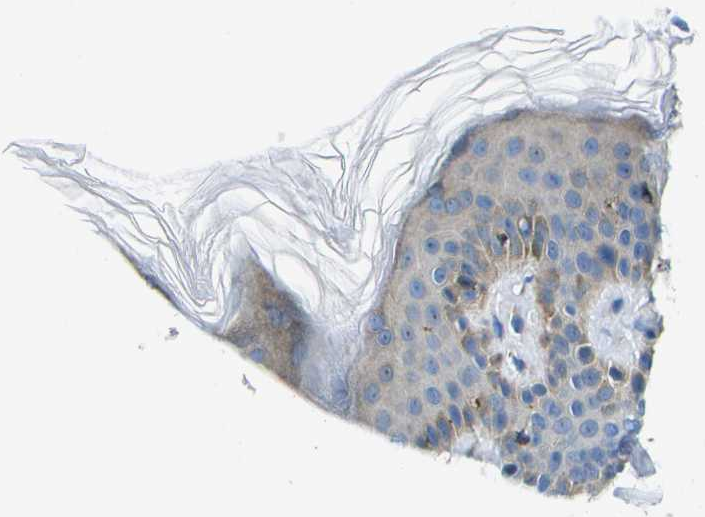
{"staining": {"intensity": "weak", "quantity": "25%-75%", "location": "cytoplasmic/membranous"}, "tissue": "skin", "cell_type": "Keratinocytes", "image_type": "normal", "snomed": [{"axis": "morphology", "description": "Normal tissue, NOS"}, {"axis": "topography", "description": "Skin"}], "caption": "Weak cytoplasmic/membranous staining for a protein is seen in about 25%-75% of keratinocytes of unremarkable skin using immunohistochemistry (IHC).", "gene": "GDF5", "patient": {"sex": "male", "age": 40}}